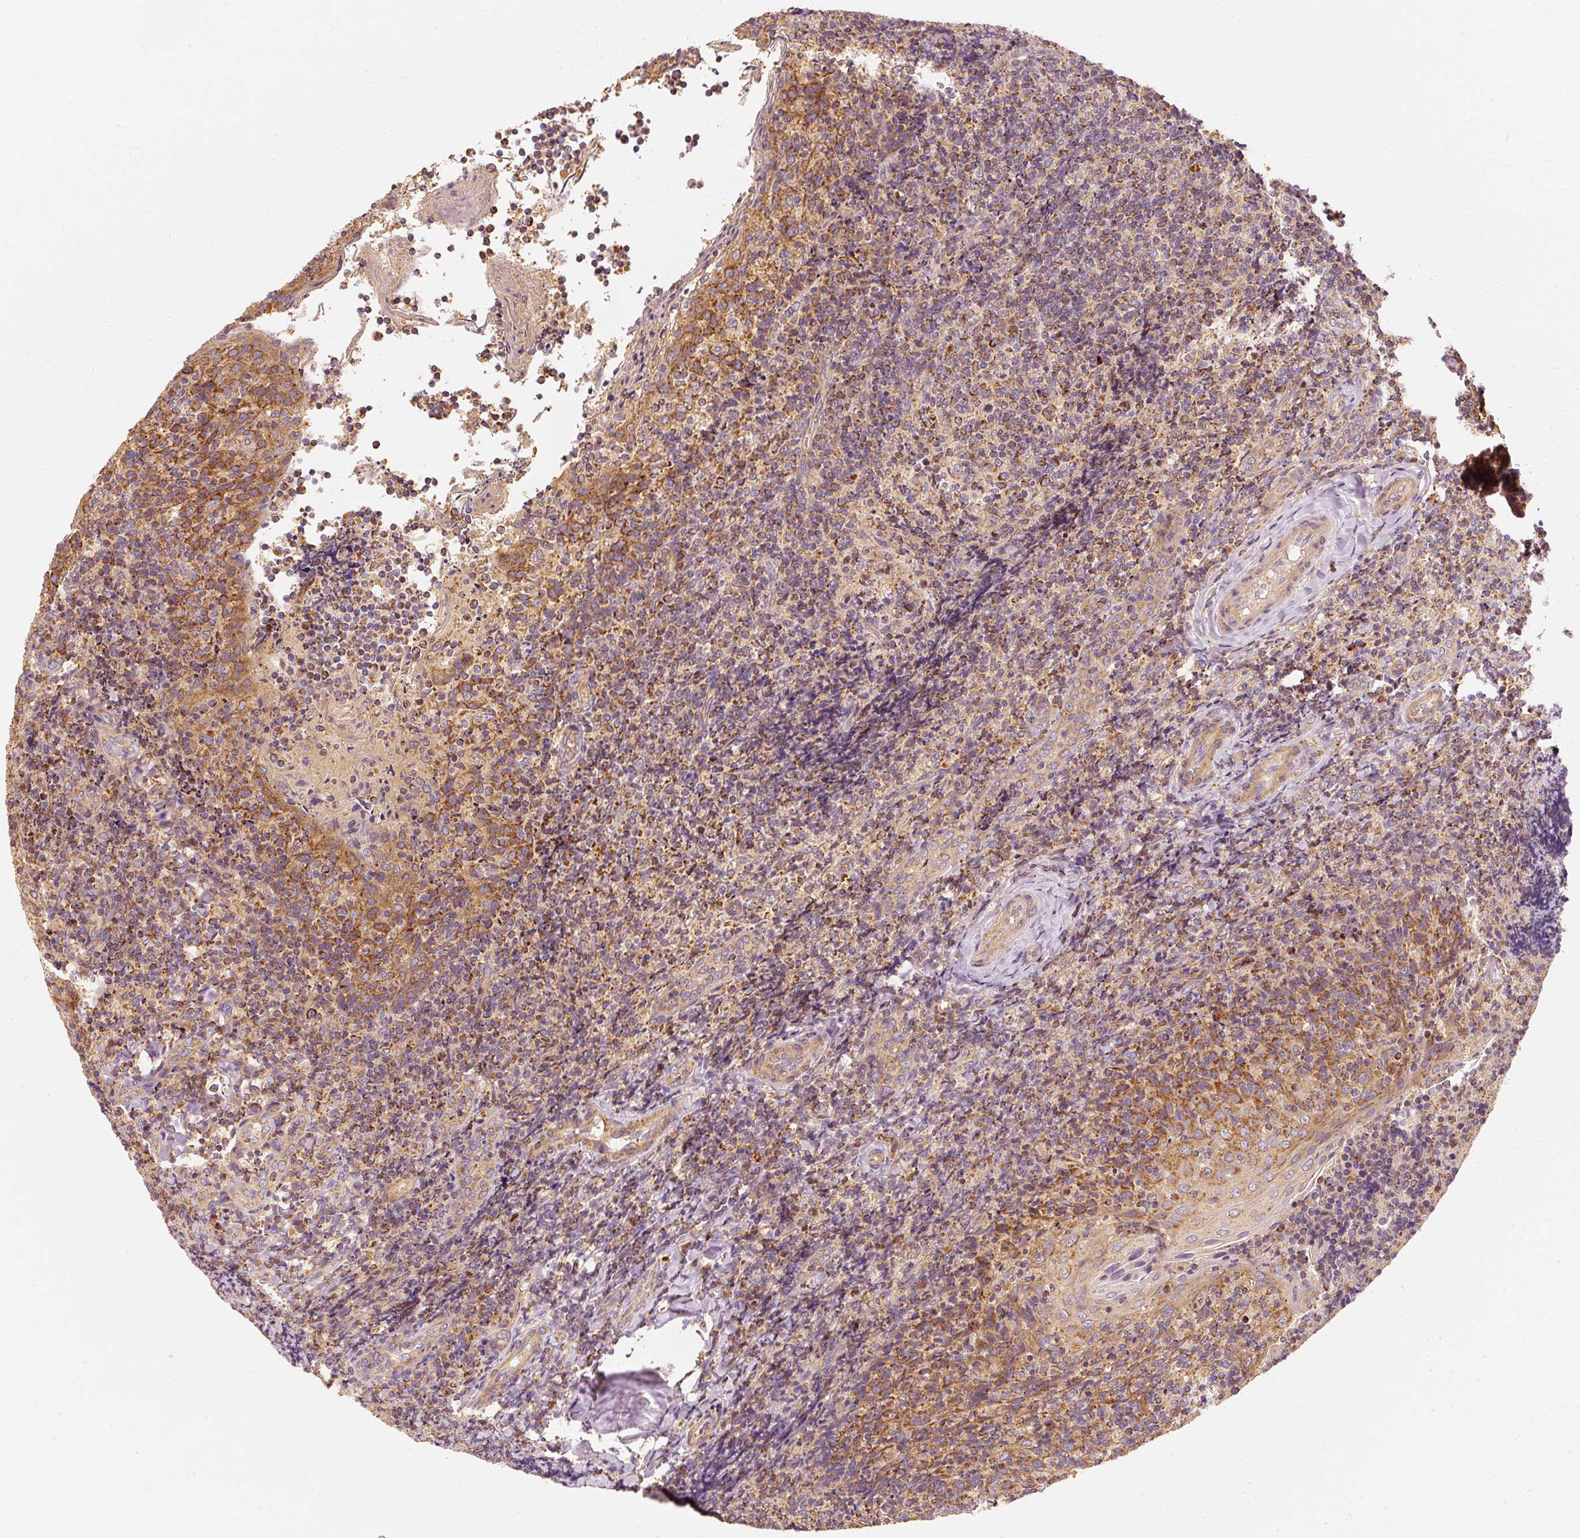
{"staining": {"intensity": "moderate", "quantity": "25%-75%", "location": "cytoplasmic/membranous"}, "tissue": "tonsil", "cell_type": "Germinal center cells", "image_type": "normal", "snomed": [{"axis": "morphology", "description": "Normal tissue, NOS"}, {"axis": "topography", "description": "Tonsil"}], "caption": "IHC image of benign human tonsil stained for a protein (brown), which displays medium levels of moderate cytoplasmic/membranous positivity in about 25%-75% of germinal center cells.", "gene": "TOMM40", "patient": {"sex": "female", "age": 10}}